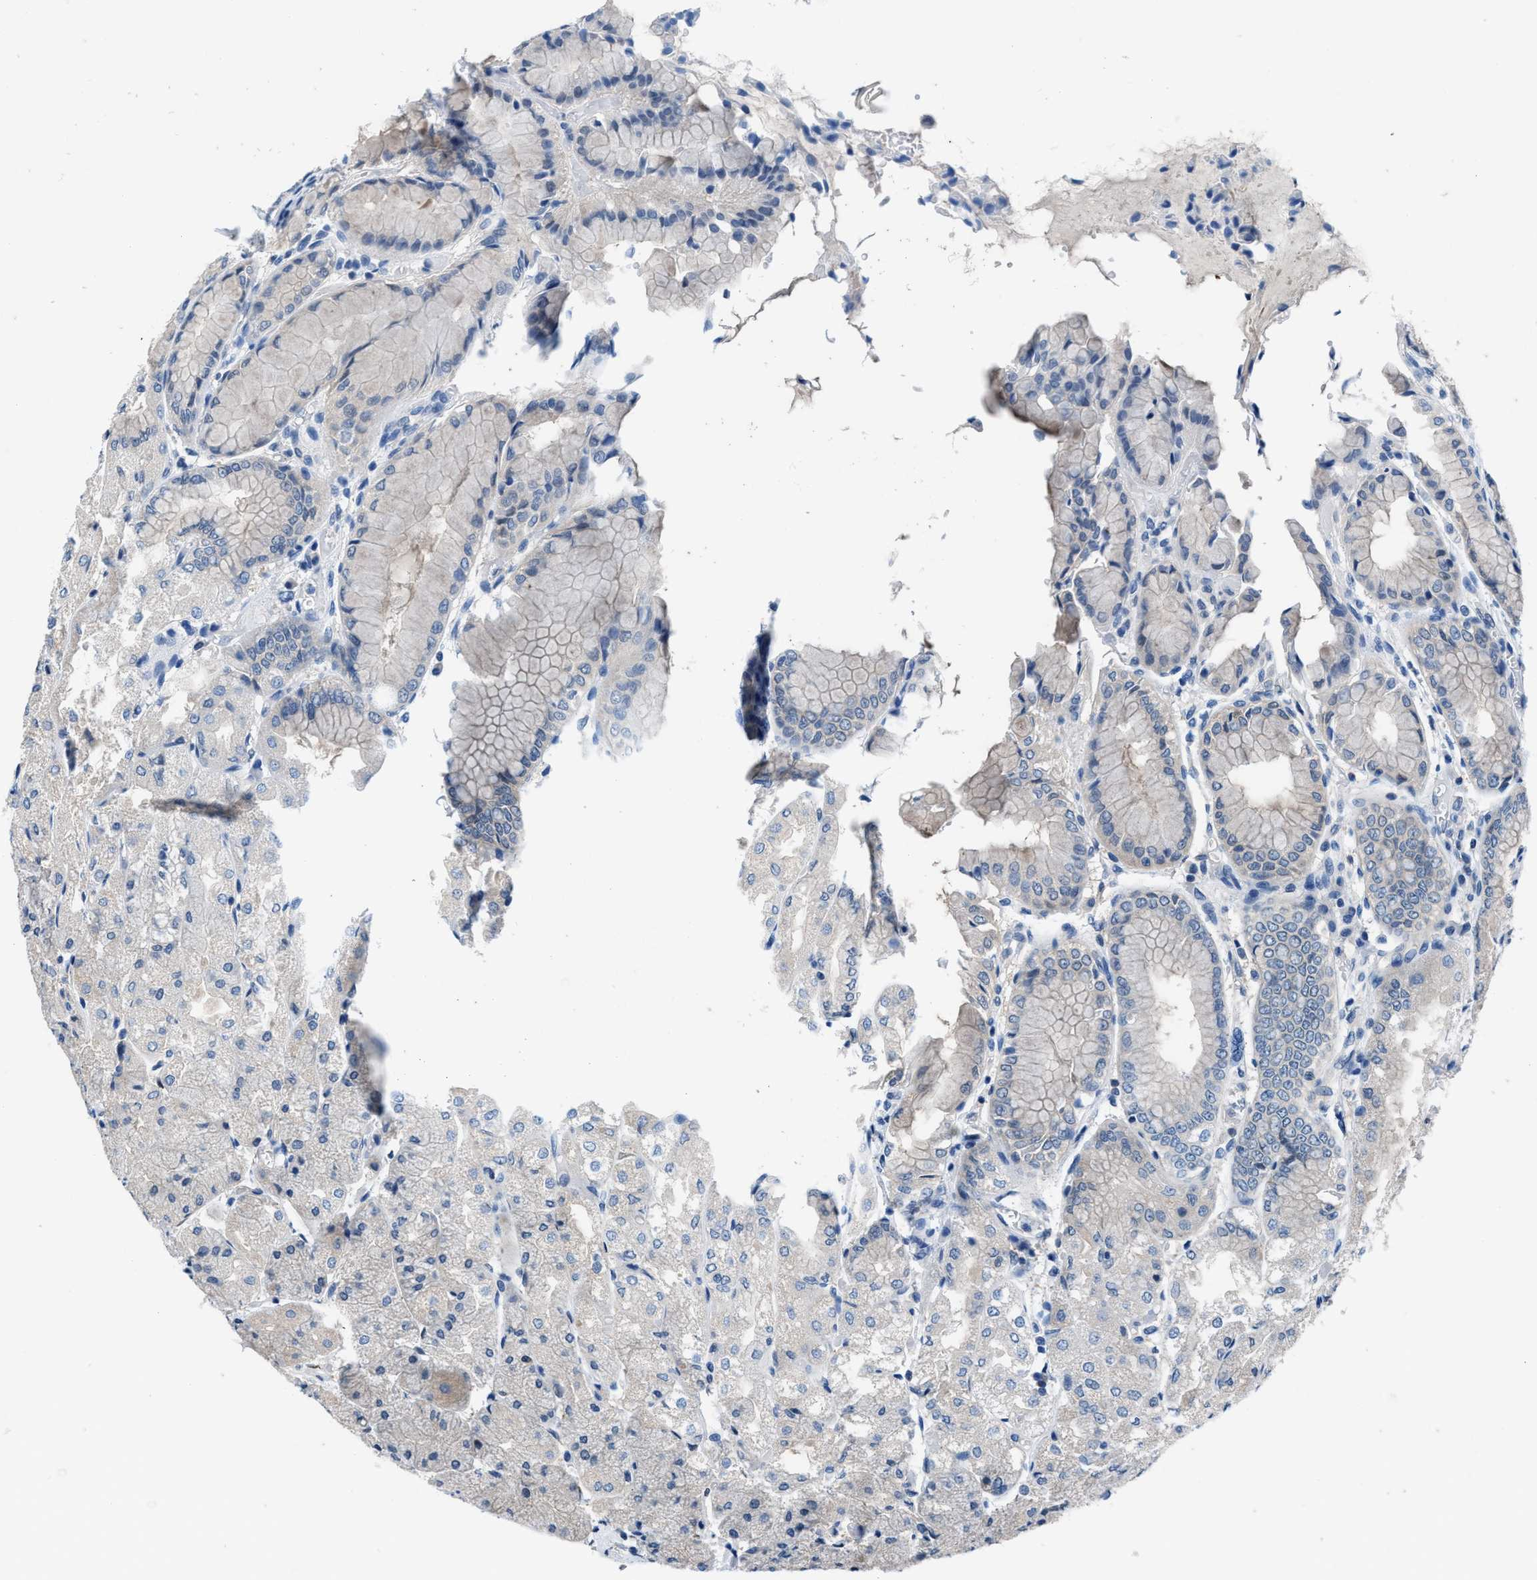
{"staining": {"intensity": "negative", "quantity": "none", "location": "none"}, "tissue": "stomach", "cell_type": "Glandular cells", "image_type": "normal", "snomed": [{"axis": "morphology", "description": "Normal tissue, NOS"}, {"axis": "topography", "description": "Stomach, upper"}], "caption": "Micrograph shows no significant protein expression in glandular cells of benign stomach. (DAB (3,3'-diaminobenzidine) immunohistochemistry (IHC) visualized using brightfield microscopy, high magnification).", "gene": "NUDT5", "patient": {"sex": "male", "age": 72}}